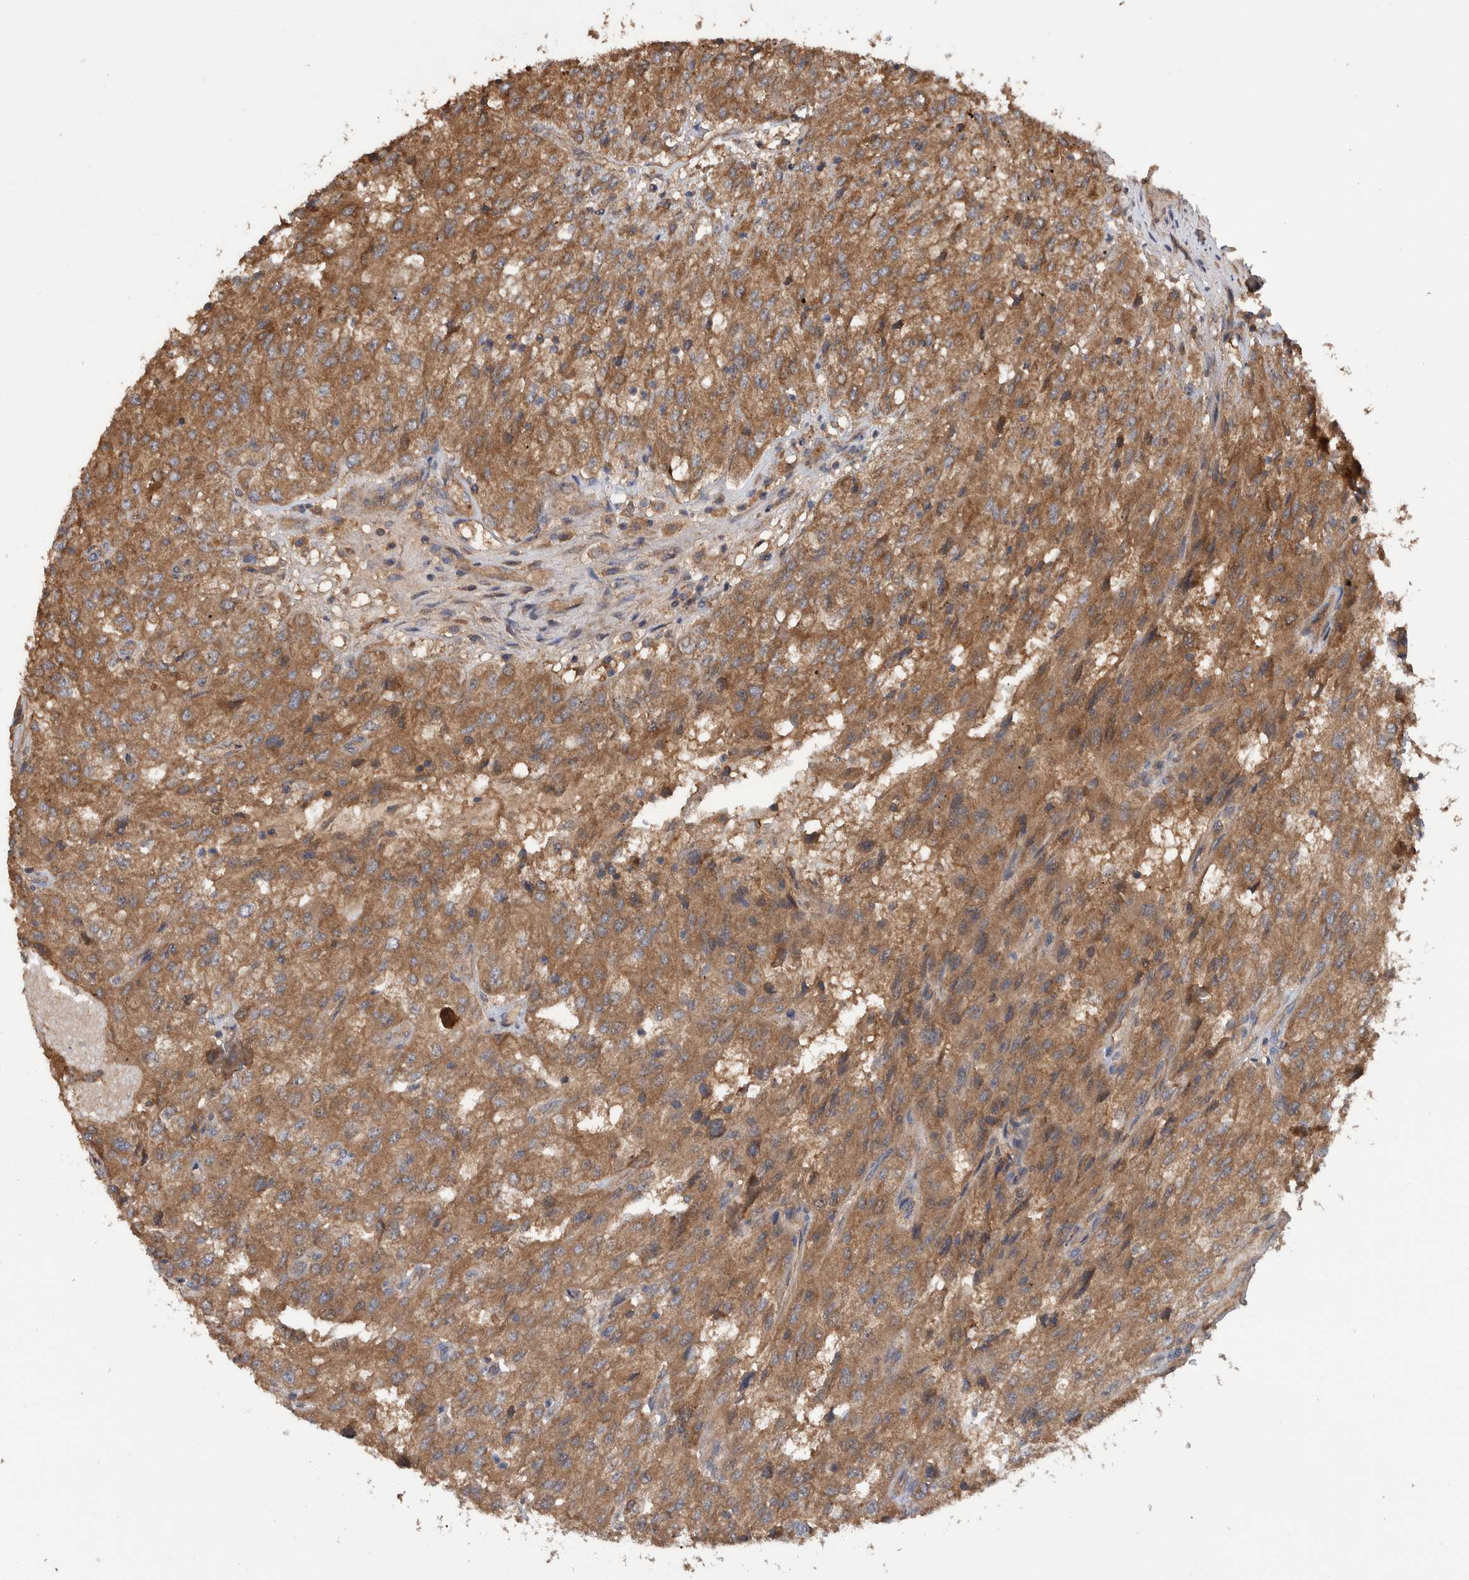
{"staining": {"intensity": "moderate", "quantity": ">75%", "location": "cytoplasmic/membranous"}, "tissue": "renal cancer", "cell_type": "Tumor cells", "image_type": "cancer", "snomed": [{"axis": "morphology", "description": "Adenocarcinoma, NOS"}, {"axis": "topography", "description": "Kidney"}], "caption": "An immunohistochemistry (IHC) image of tumor tissue is shown. Protein staining in brown shows moderate cytoplasmic/membranous positivity in renal cancer (adenocarcinoma) within tumor cells.", "gene": "VBP1", "patient": {"sex": "female", "age": 54}}